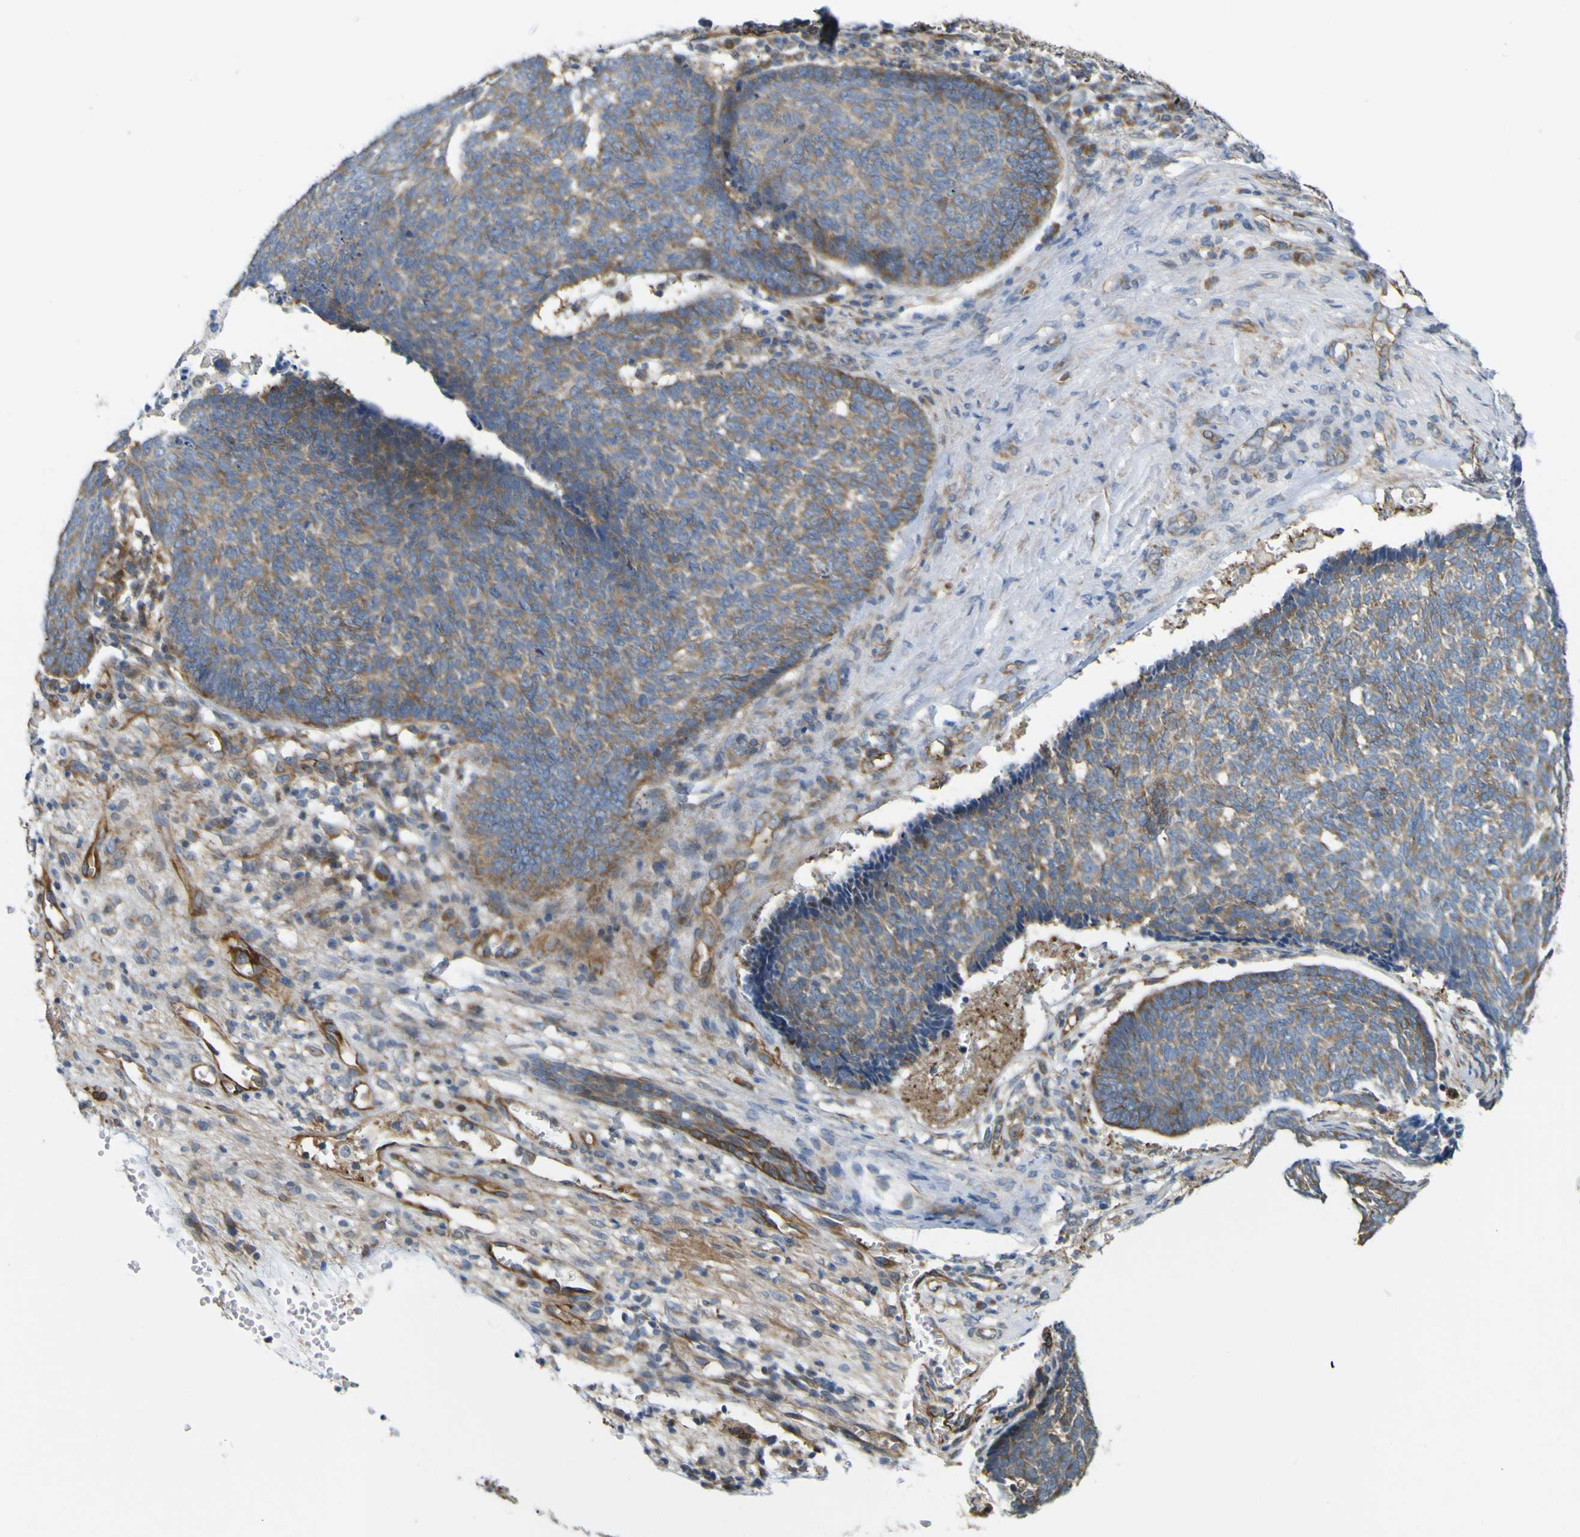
{"staining": {"intensity": "moderate", "quantity": ">75%", "location": "cytoplasmic/membranous"}, "tissue": "skin cancer", "cell_type": "Tumor cells", "image_type": "cancer", "snomed": [{"axis": "morphology", "description": "Basal cell carcinoma"}, {"axis": "topography", "description": "Skin"}], "caption": "Immunohistochemical staining of human skin basal cell carcinoma displays moderate cytoplasmic/membranous protein expression in approximately >75% of tumor cells.", "gene": "JPH1", "patient": {"sex": "male", "age": 84}}